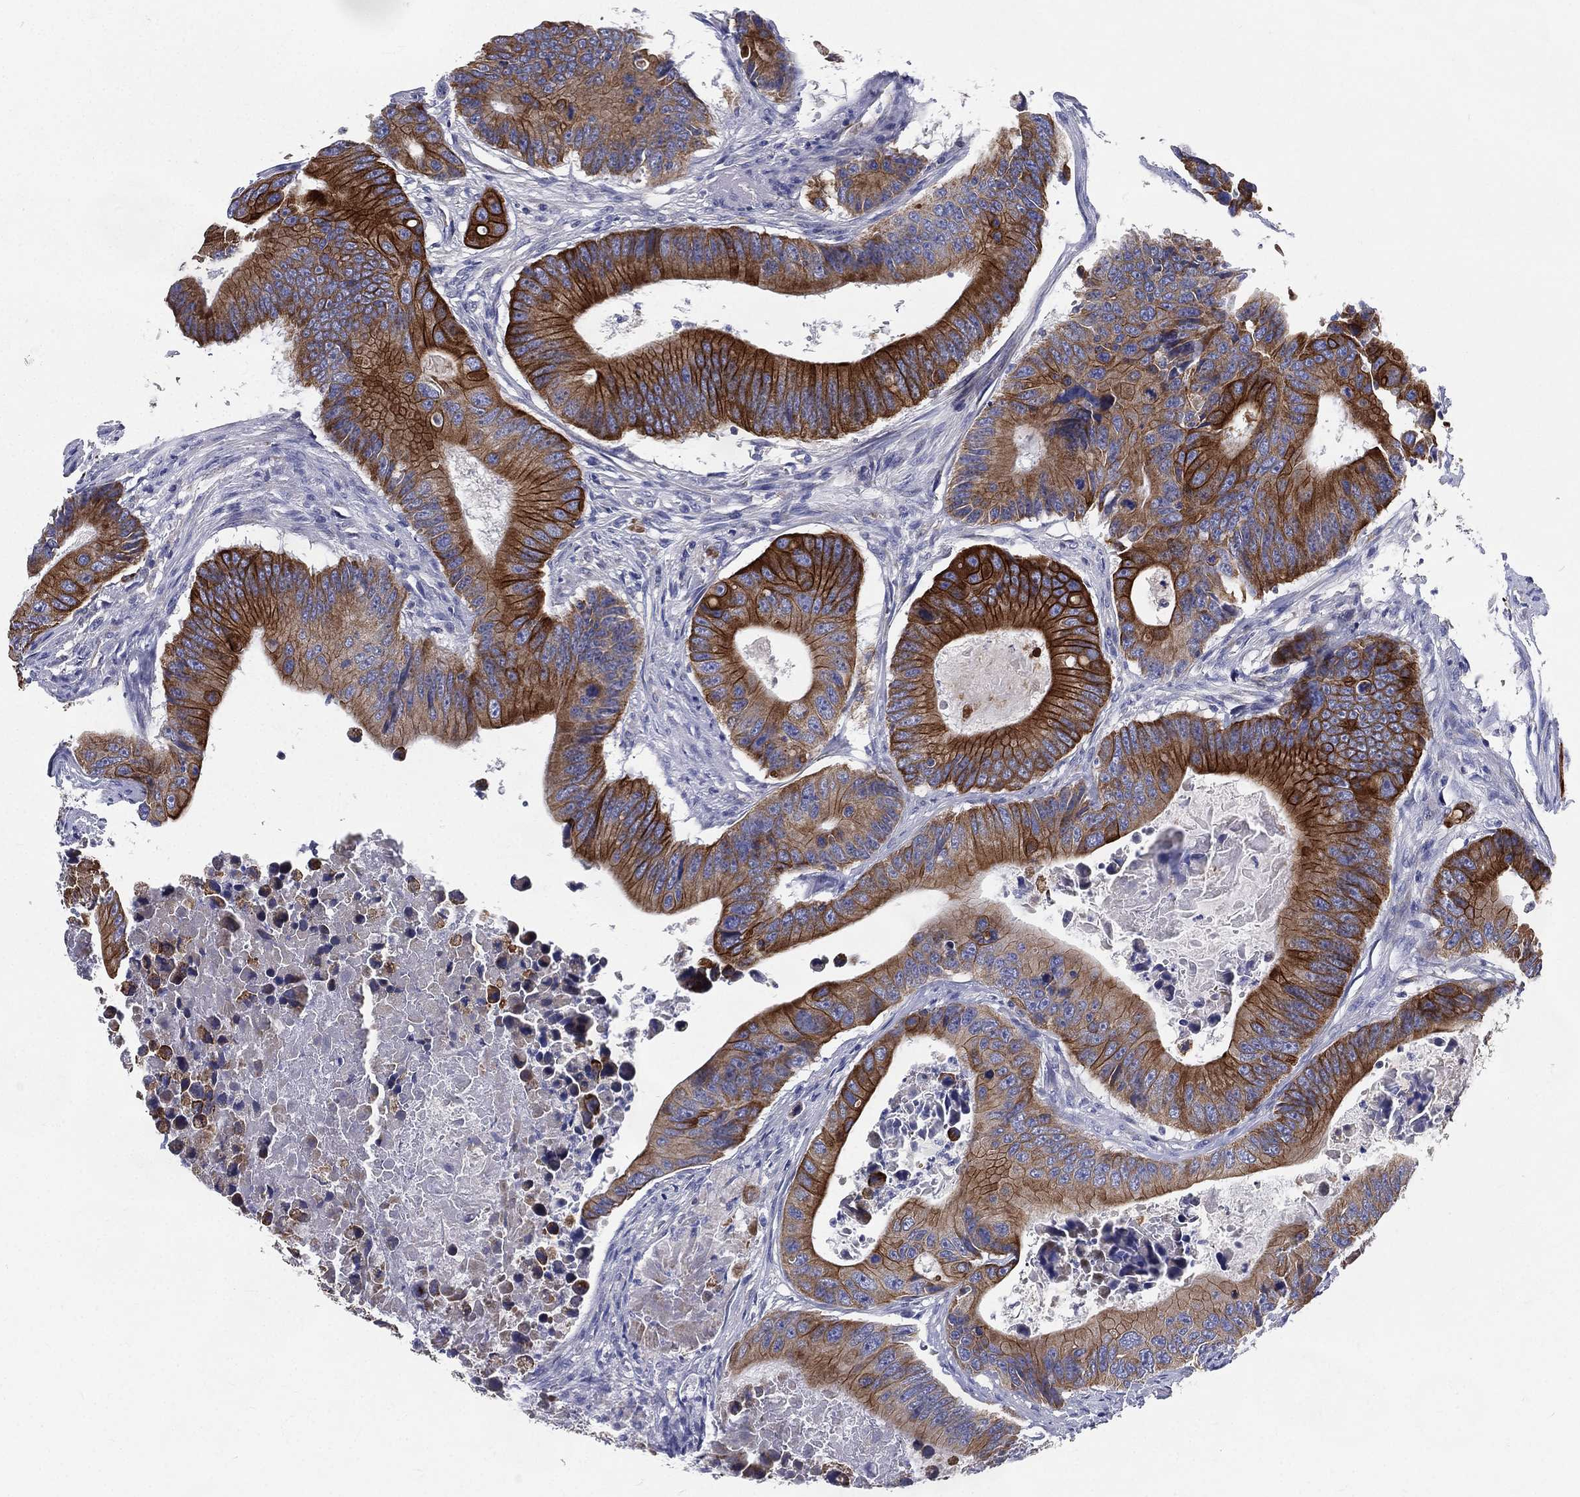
{"staining": {"intensity": "strong", "quantity": ">75%", "location": "cytoplasmic/membranous"}, "tissue": "colorectal cancer", "cell_type": "Tumor cells", "image_type": "cancer", "snomed": [{"axis": "morphology", "description": "Adenocarcinoma, NOS"}, {"axis": "topography", "description": "Colon"}], "caption": "Immunohistochemical staining of colorectal adenocarcinoma reveals high levels of strong cytoplasmic/membranous protein staining in about >75% of tumor cells. The staining was performed using DAB, with brown indicating positive protein expression. Nuclei are stained blue with hematoxylin.", "gene": "PWWP3A", "patient": {"sex": "female", "age": 90}}